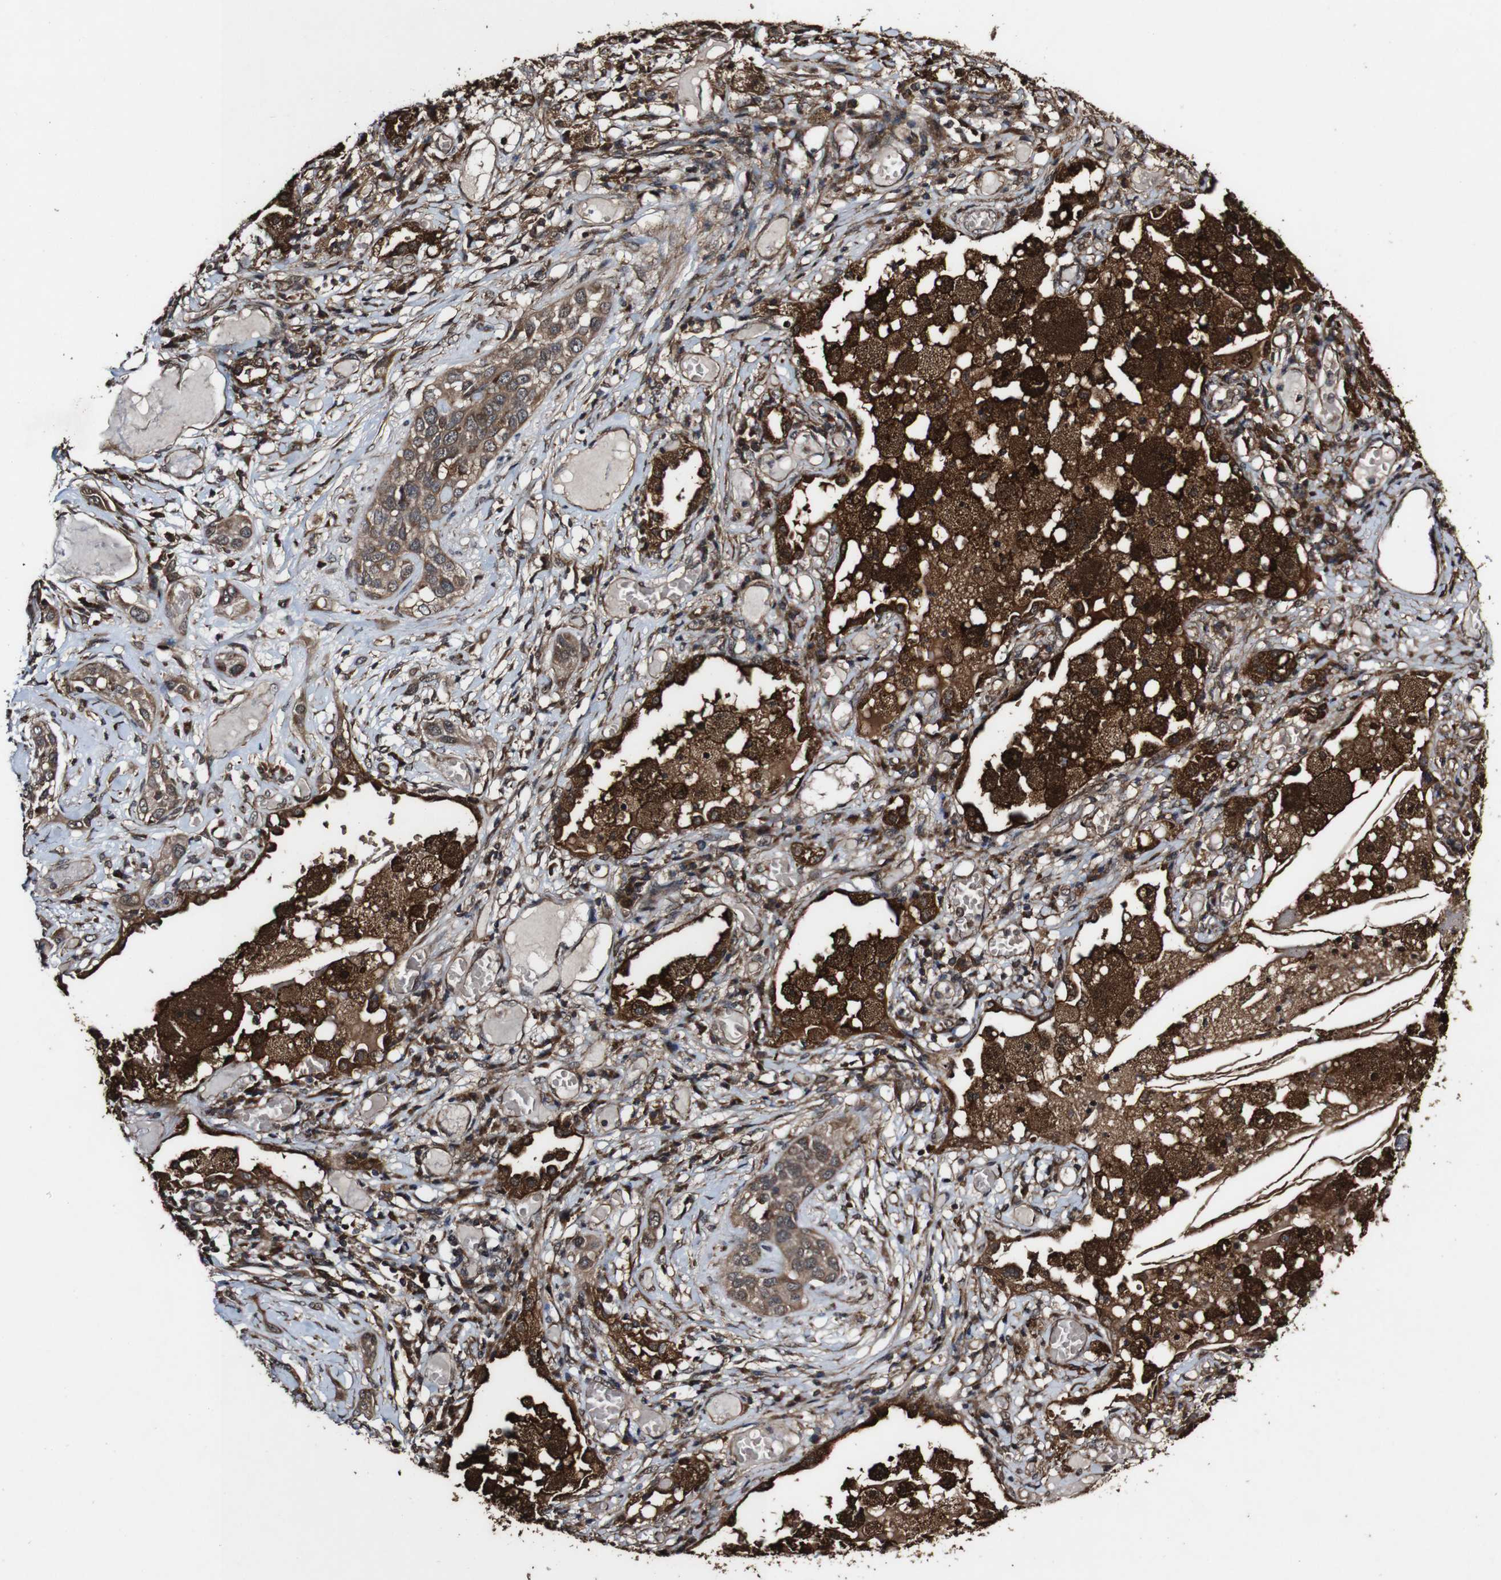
{"staining": {"intensity": "moderate", "quantity": ">75%", "location": "cytoplasmic/membranous"}, "tissue": "lung cancer", "cell_type": "Tumor cells", "image_type": "cancer", "snomed": [{"axis": "morphology", "description": "Squamous cell carcinoma, NOS"}, {"axis": "topography", "description": "Lung"}], "caption": "Immunohistochemistry (DAB (3,3'-diaminobenzidine)) staining of human lung squamous cell carcinoma shows moderate cytoplasmic/membranous protein positivity in about >75% of tumor cells. (IHC, brightfield microscopy, high magnification).", "gene": "BTN3A3", "patient": {"sex": "male", "age": 64}}